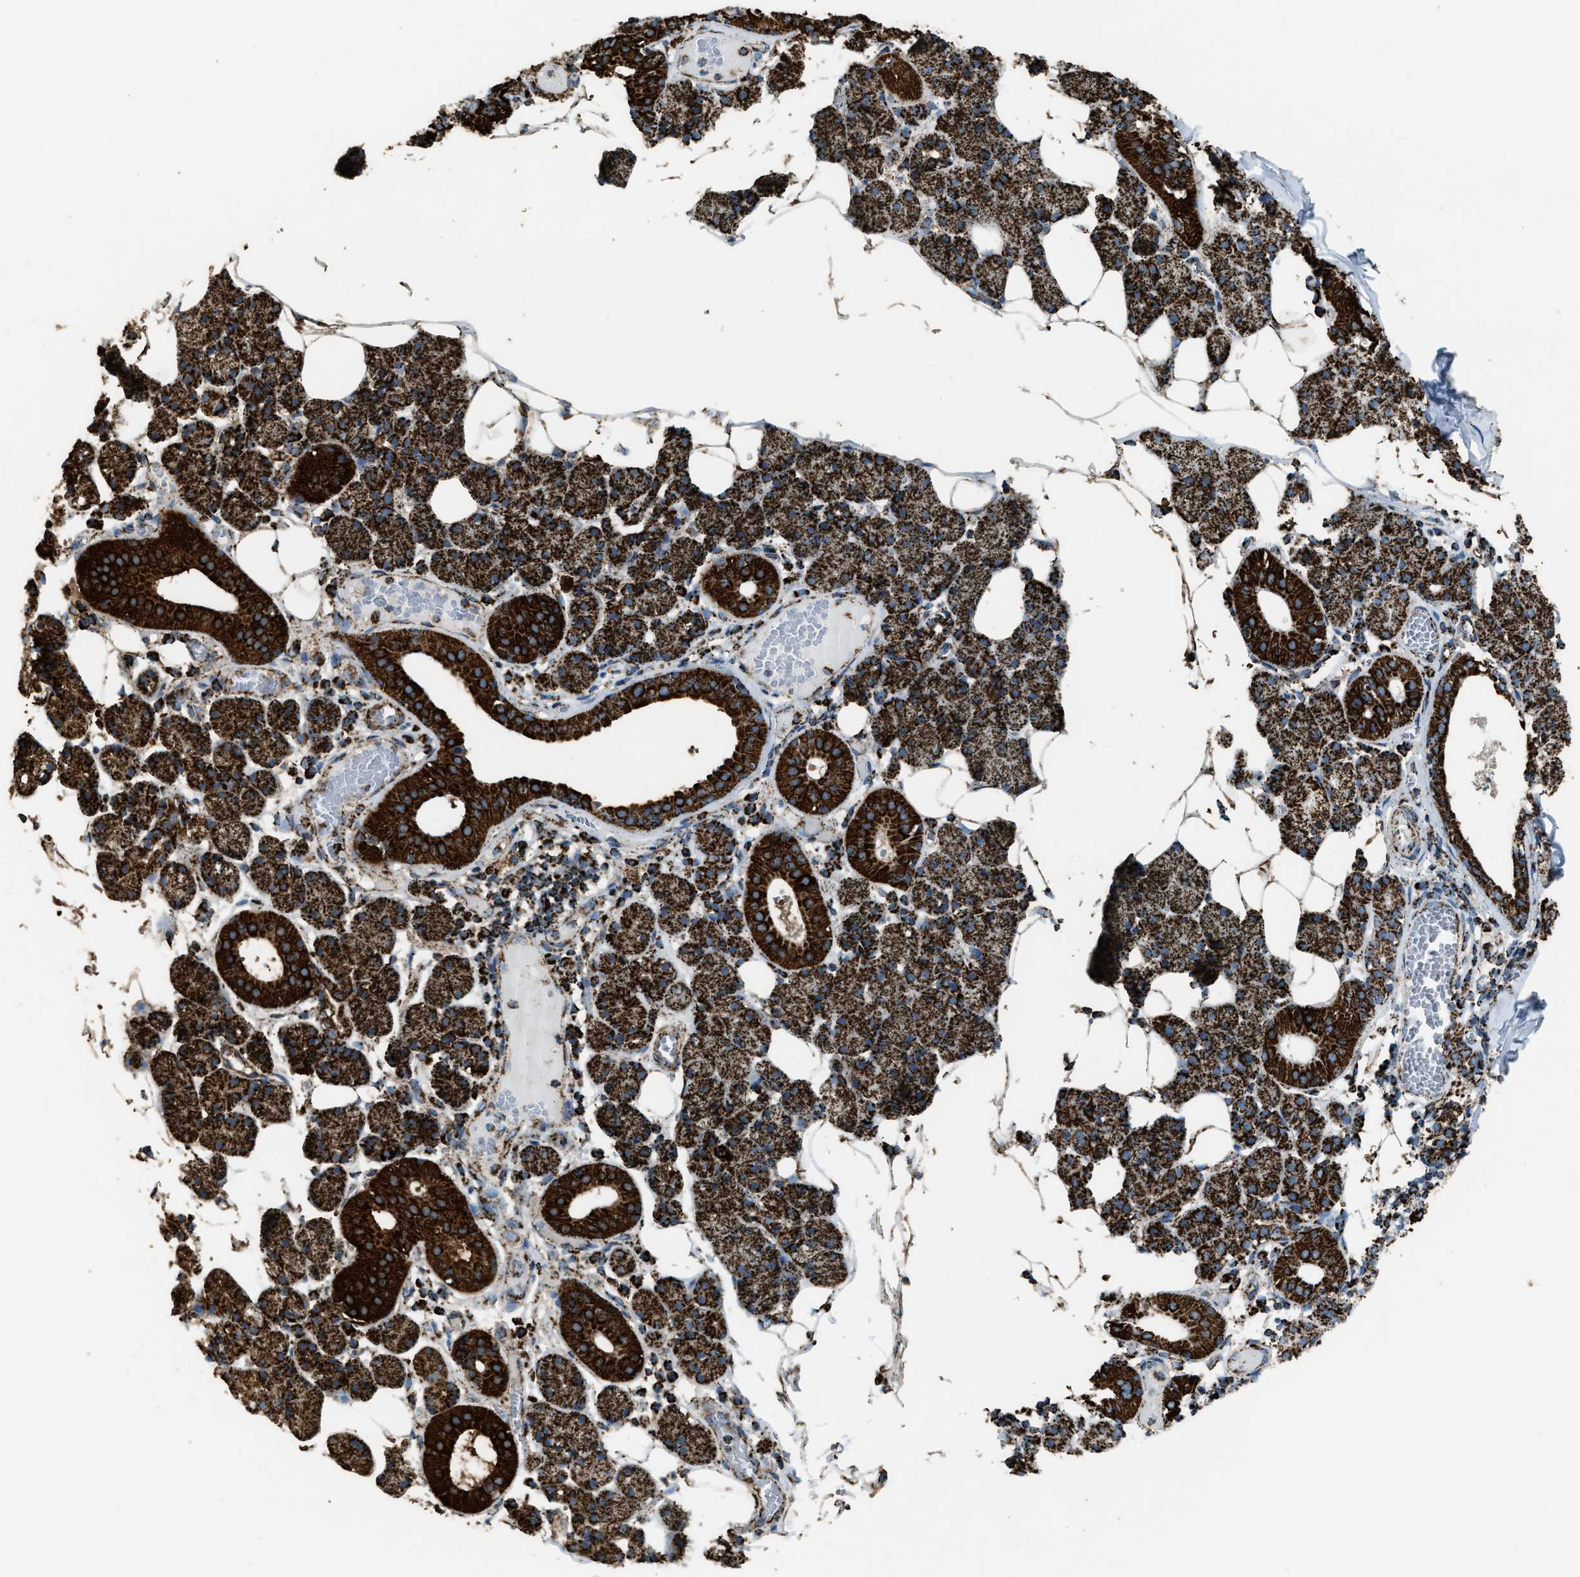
{"staining": {"intensity": "strong", "quantity": ">75%", "location": "cytoplasmic/membranous"}, "tissue": "salivary gland", "cell_type": "Glandular cells", "image_type": "normal", "snomed": [{"axis": "morphology", "description": "Normal tissue, NOS"}, {"axis": "topography", "description": "Salivary gland"}], "caption": "An image showing strong cytoplasmic/membranous staining in about >75% of glandular cells in benign salivary gland, as visualized by brown immunohistochemical staining.", "gene": "MDH2", "patient": {"sex": "female", "age": 33}}